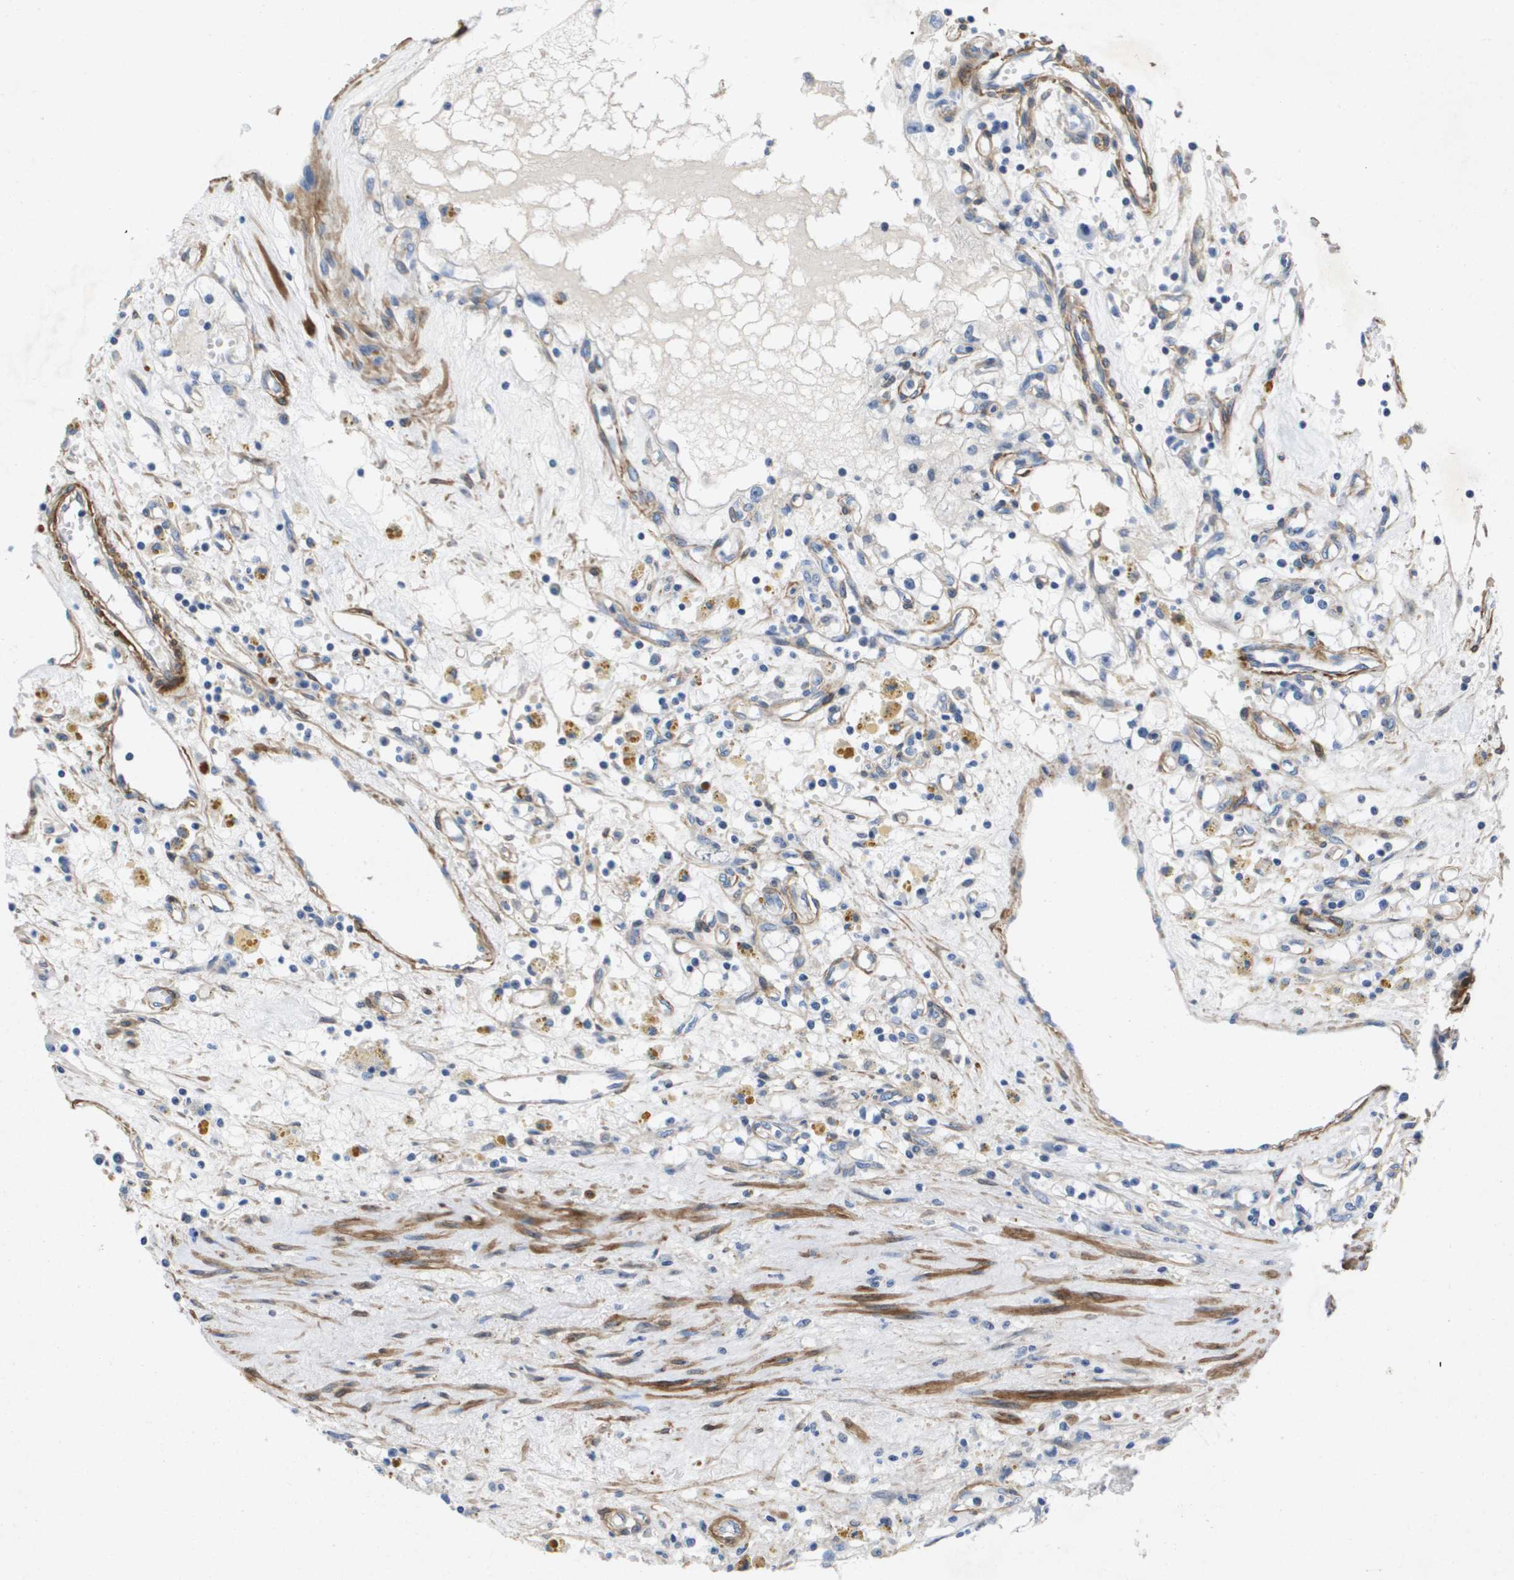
{"staining": {"intensity": "negative", "quantity": "none", "location": "none"}, "tissue": "renal cancer", "cell_type": "Tumor cells", "image_type": "cancer", "snomed": [{"axis": "morphology", "description": "Adenocarcinoma, NOS"}, {"axis": "topography", "description": "Kidney"}], "caption": "IHC photomicrograph of human adenocarcinoma (renal) stained for a protein (brown), which displays no positivity in tumor cells. (DAB immunohistochemistry (IHC) visualized using brightfield microscopy, high magnification).", "gene": "LPP", "patient": {"sex": "male", "age": 56}}